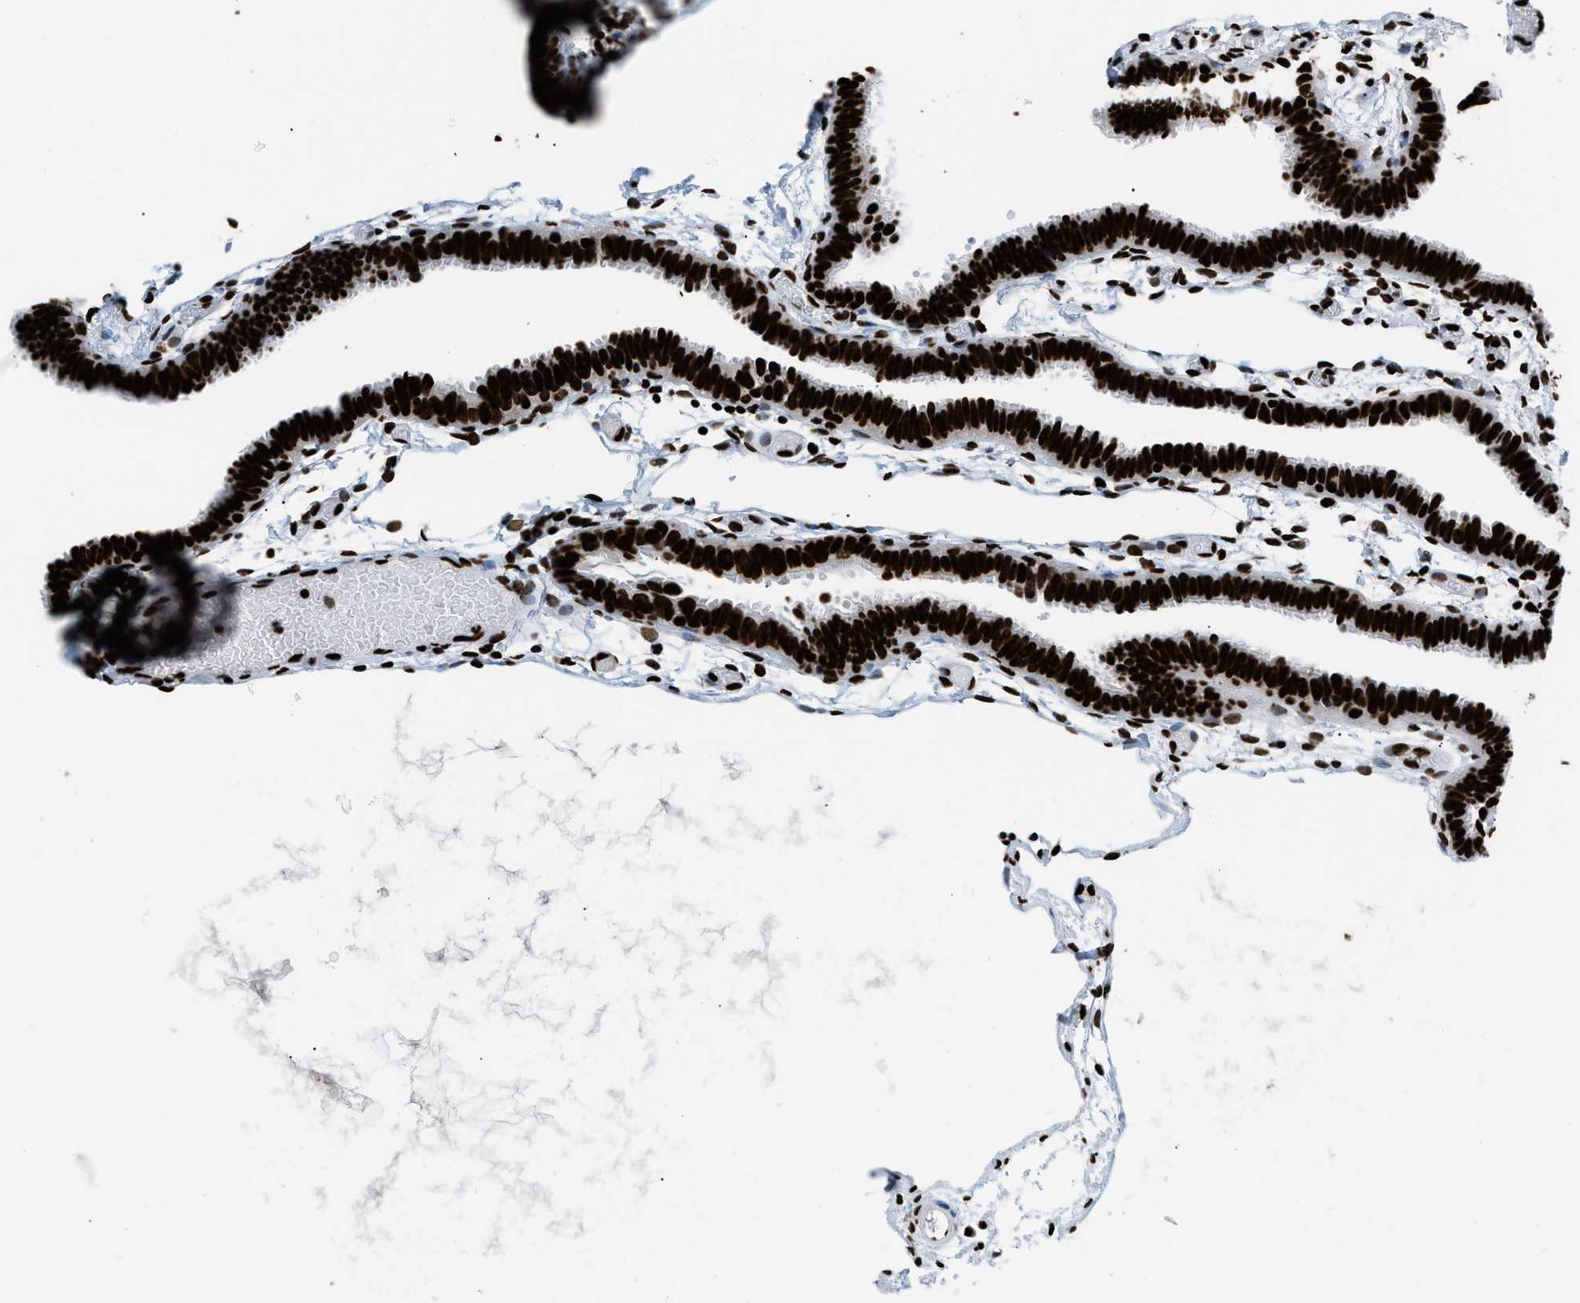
{"staining": {"intensity": "strong", "quantity": ">75%", "location": "nuclear"}, "tissue": "fallopian tube", "cell_type": "Glandular cells", "image_type": "normal", "snomed": [{"axis": "morphology", "description": "Normal tissue, NOS"}, {"axis": "topography", "description": "Fallopian tube"}], "caption": "This photomicrograph shows IHC staining of benign fallopian tube, with high strong nuclear positivity in about >75% of glandular cells.", "gene": "HNRNPM", "patient": {"sex": "female", "age": 29}}